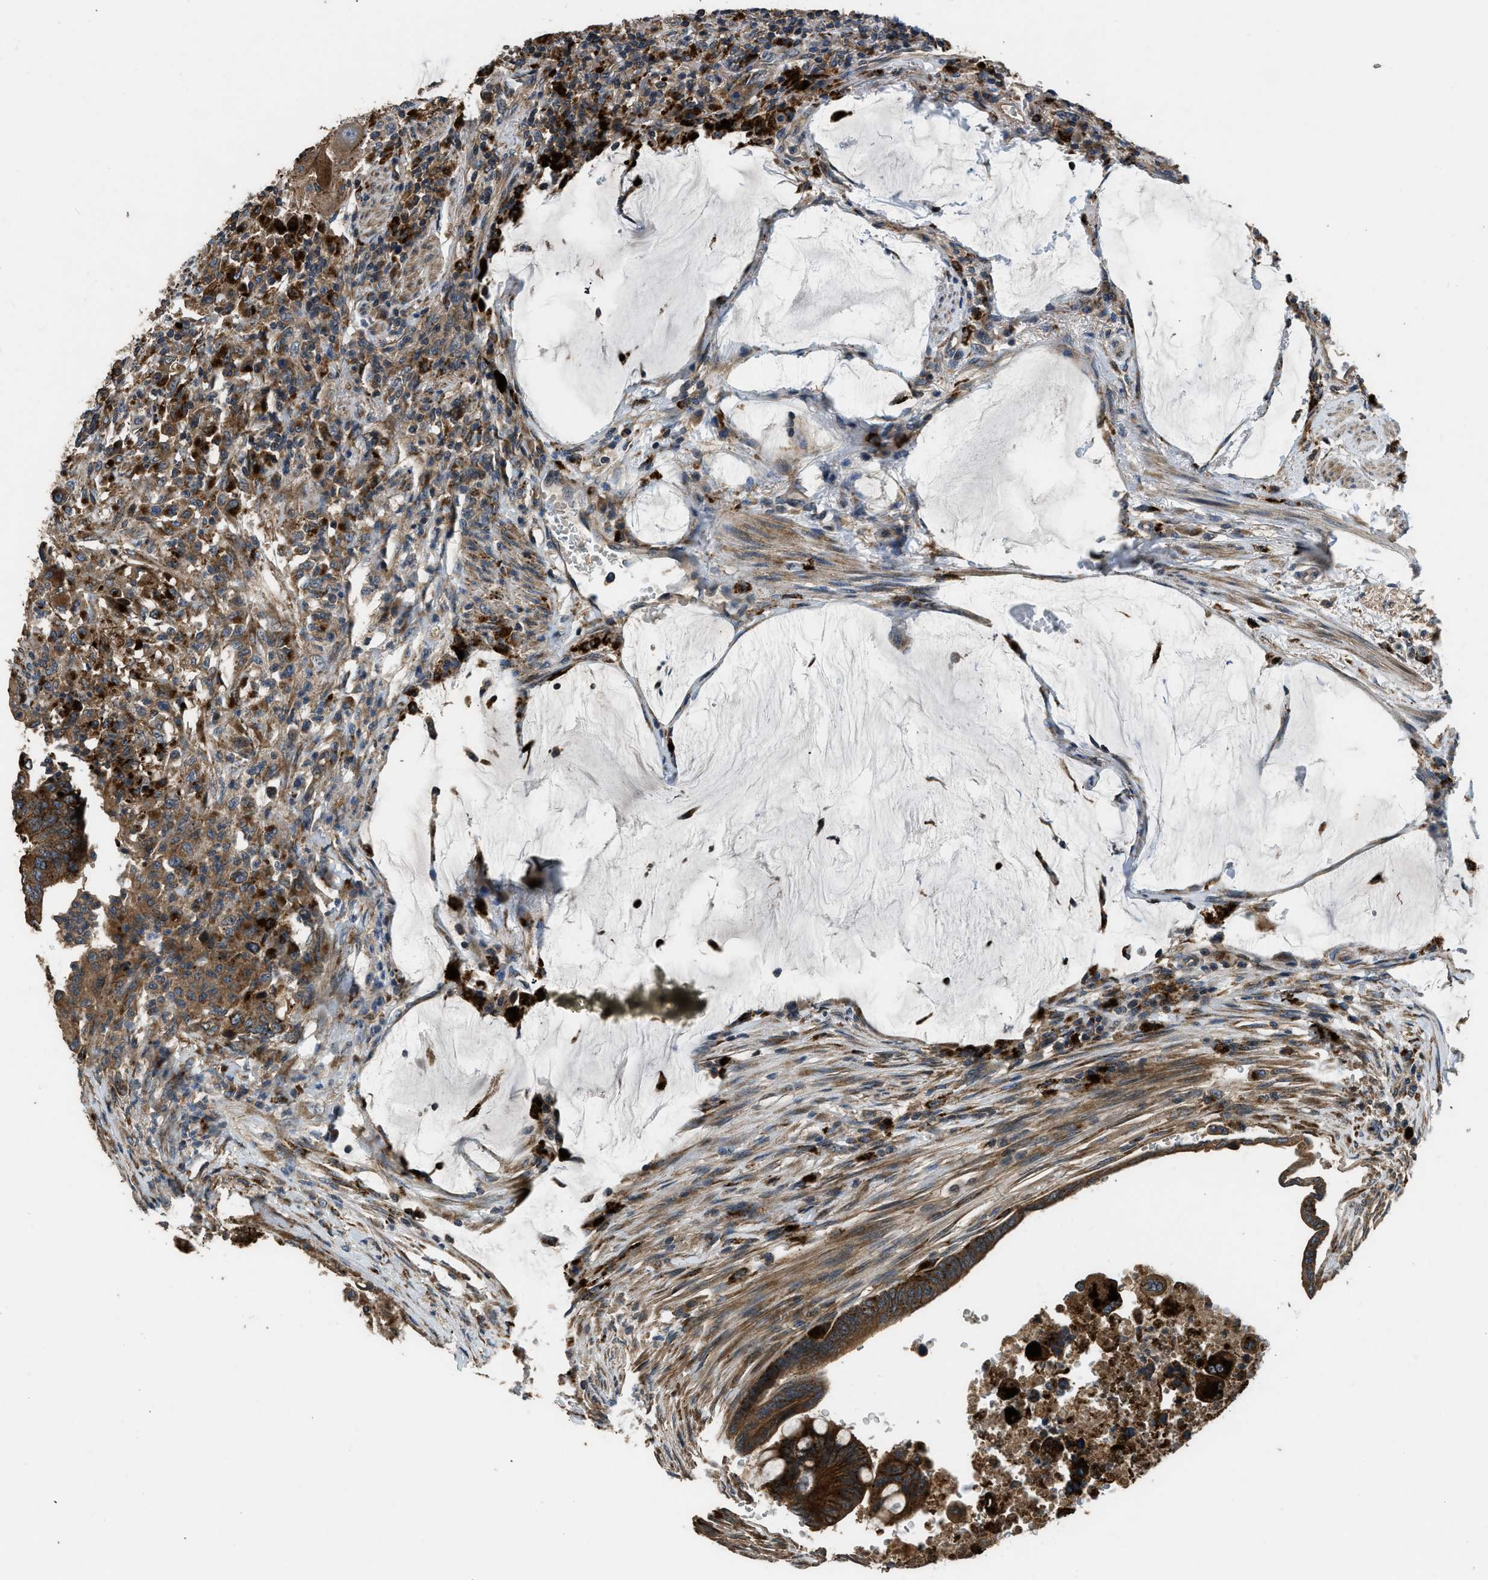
{"staining": {"intensity": "strong", "quantity": ">75%", "location": "cytoplasmic/membranous"}, "tissue": "colorectal cancer", "cell_type": "Tumor cells", "image_type": "cancer", "snomed": [{"axis": "morphology", "description": "Normal tissue, NOS"}, {"axis": "morphology", "description": "Adenocarcinoma, NOS"}, {"axis": "topography", "description": "Rectum"}, {"axis": "topography", "description": "Peripheral nerve tissue"}], "caption": "Strong cytoplasmic/membranous protein positivity is present in approximately >75% of tumor cells in colorectal adenocarcinoma. Immunohistochemistry (ihc) stains the protein of interest in brown and the nuclei are stained blue.", "gene": "GGH", "patient": {"sex": "male", "age": 92}}